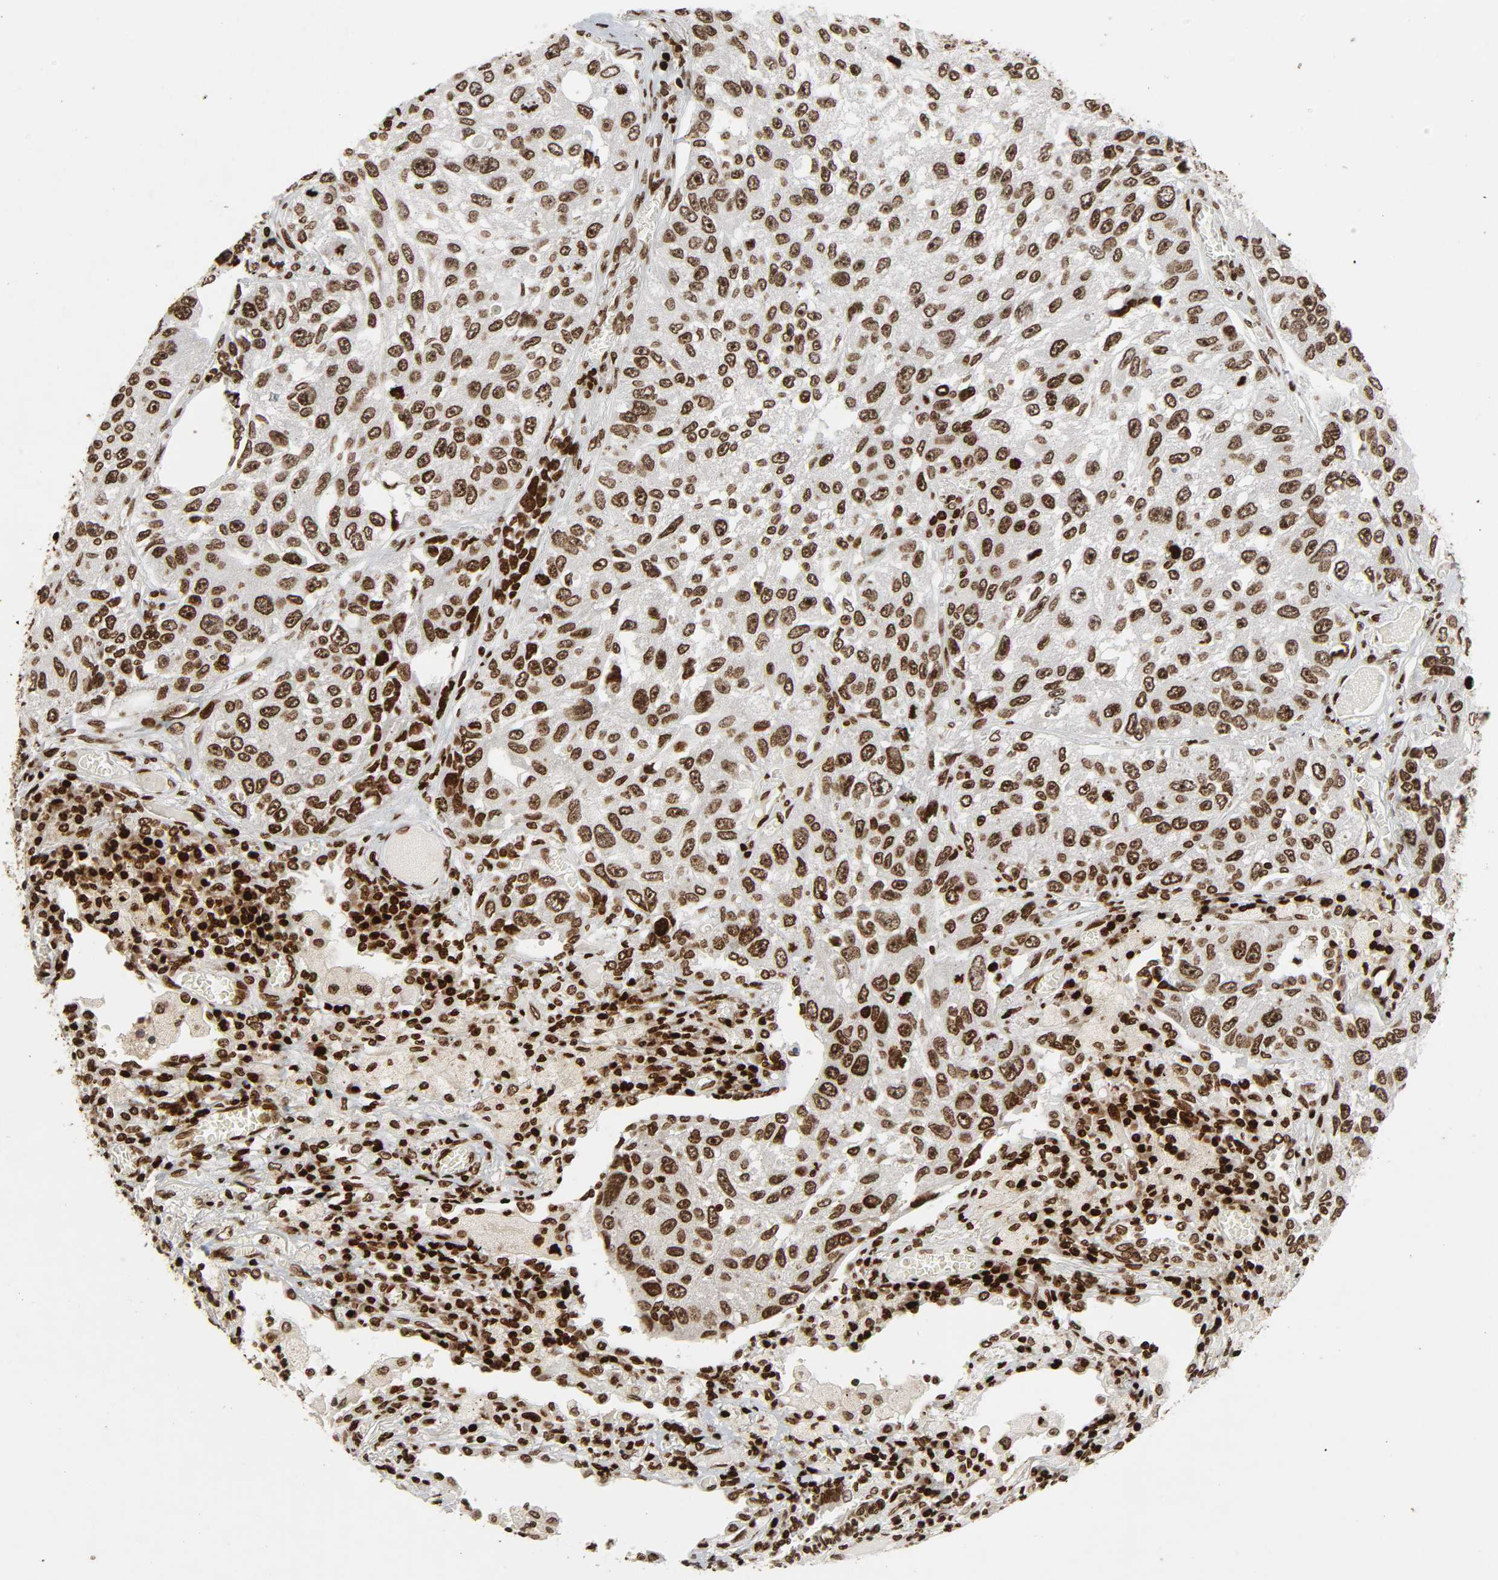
{"staining": {"intensity": "strong", "quantity": ">75%", "location": "nuclear"}, "tissue": "lung cancer", "cell_type": "Tumor cells", "image_type": "cancer", "snomed": [{"axis": "morphology", "description": "Squamous cell carcinoma, NOS"}, {"axis": "topography", "description": "Lung"}], "caption": "Strong nuclear positivity for a protein is identified in about >75% of tumor cells of lung squamous cell carcinoma using IHC.", "gene": "RXRA", "patient": {"sex": "male", "age": 71}}